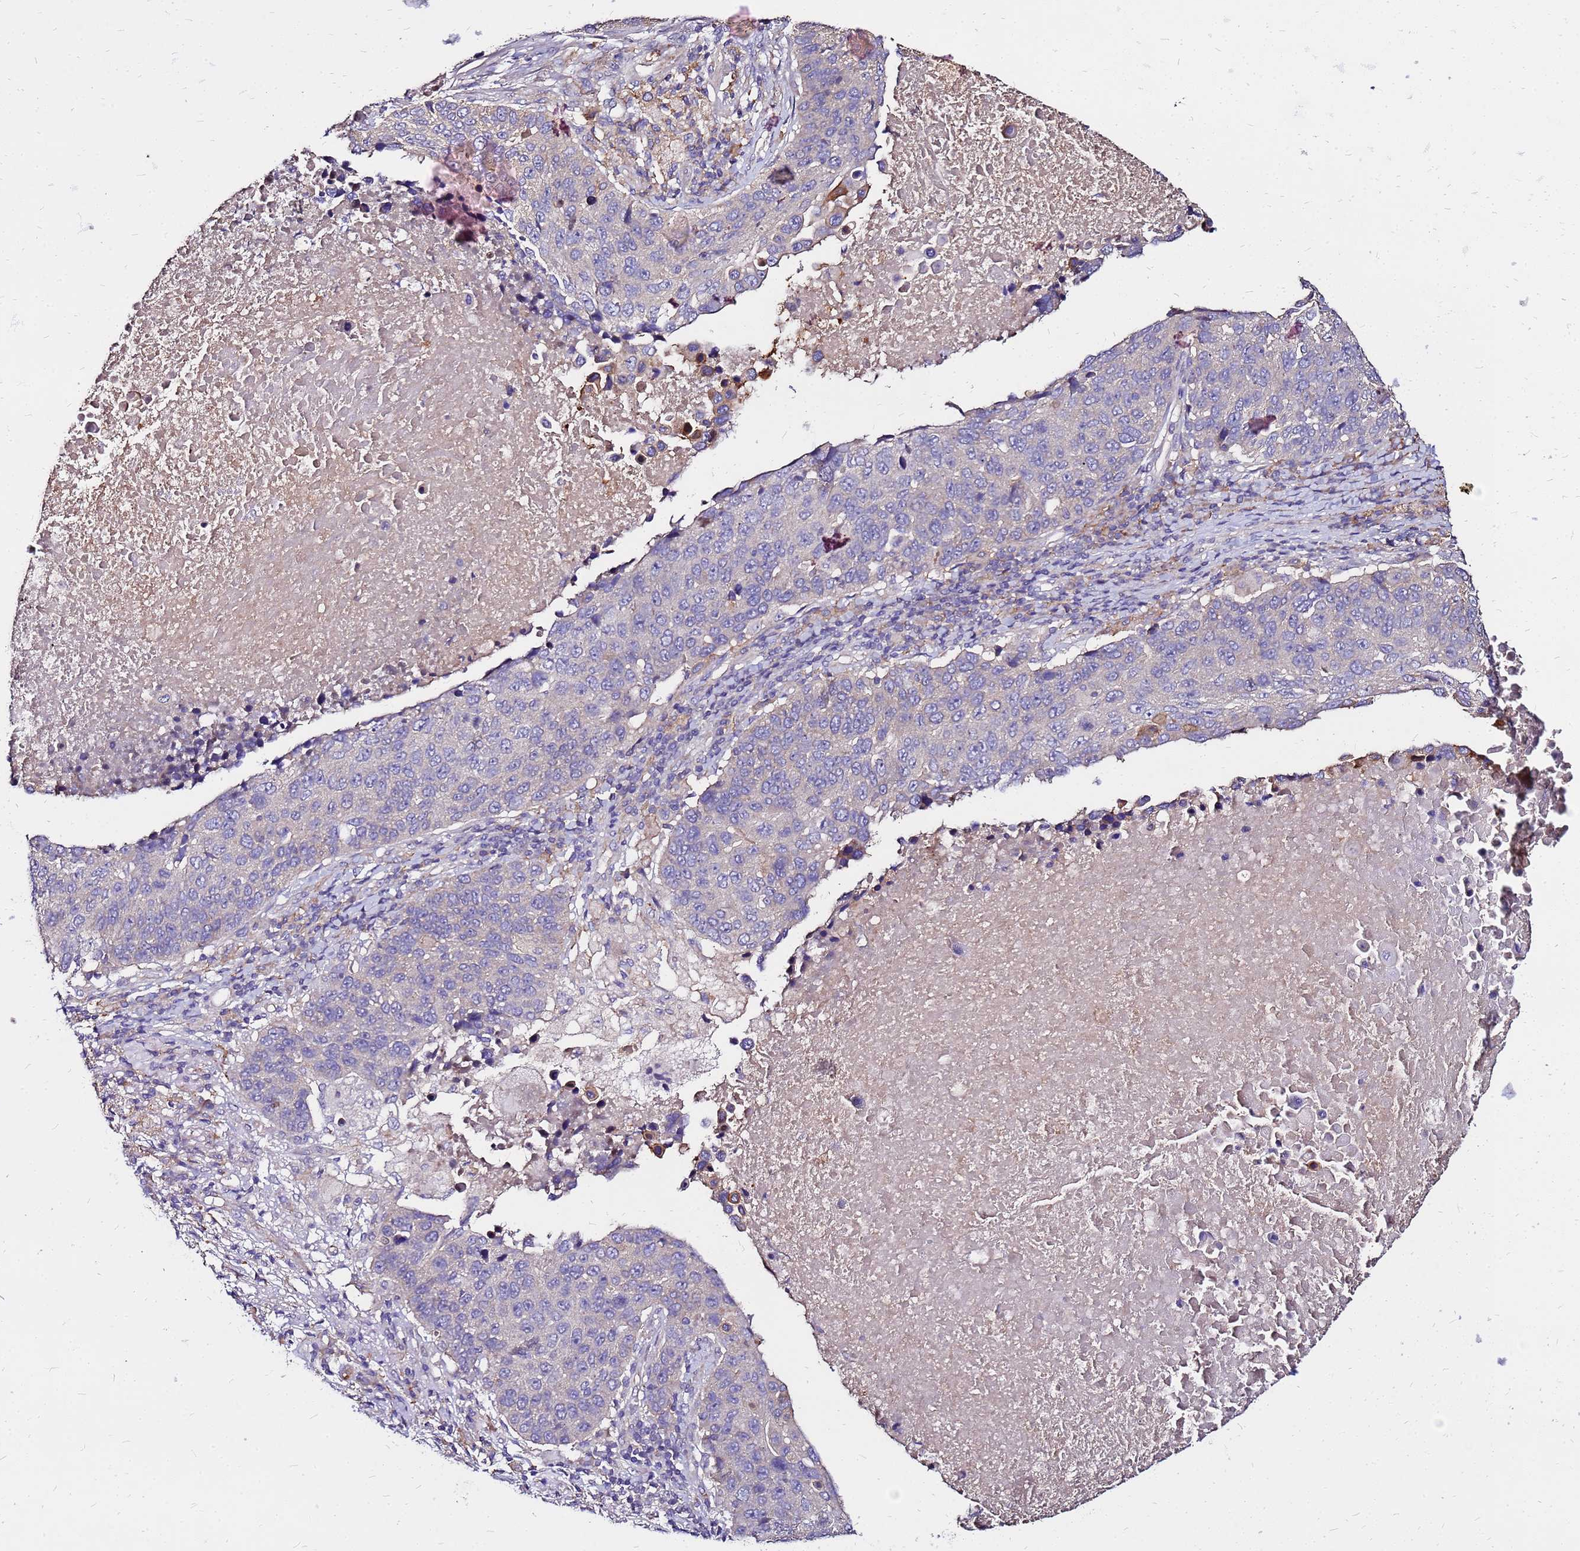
{"staining": {"intensity": "negative", "quantity": "none", "location": "none"}, "tissue": "lung cancer", "cell_type": "Tumor cells", "image_type": "cancer", "snomed": [{"axis": "morphology", "description": "Normal tissue, NOS"}, {"axis": "morphology", "description": "Squamous cell carcinoma, NOS"}, {"axis": "topography", "description": "Lymph node"}, {"axis": "topography", "description": "Lung"}], "caption": "Immunohistochemistry image of neoplastic tissue: lung cancer (squamous cell carcinoma) stained with DAB (3,3'-diaminobenzidine) reveals no significant protein positivity in tumor cells. (DAB (3,3'-diaminobenzidine) immunohistochemistry (IHC) with hematoxylin counter stain).", "gene": "ARHGEF5", "patient": {"sex": "male", "age": 66}}